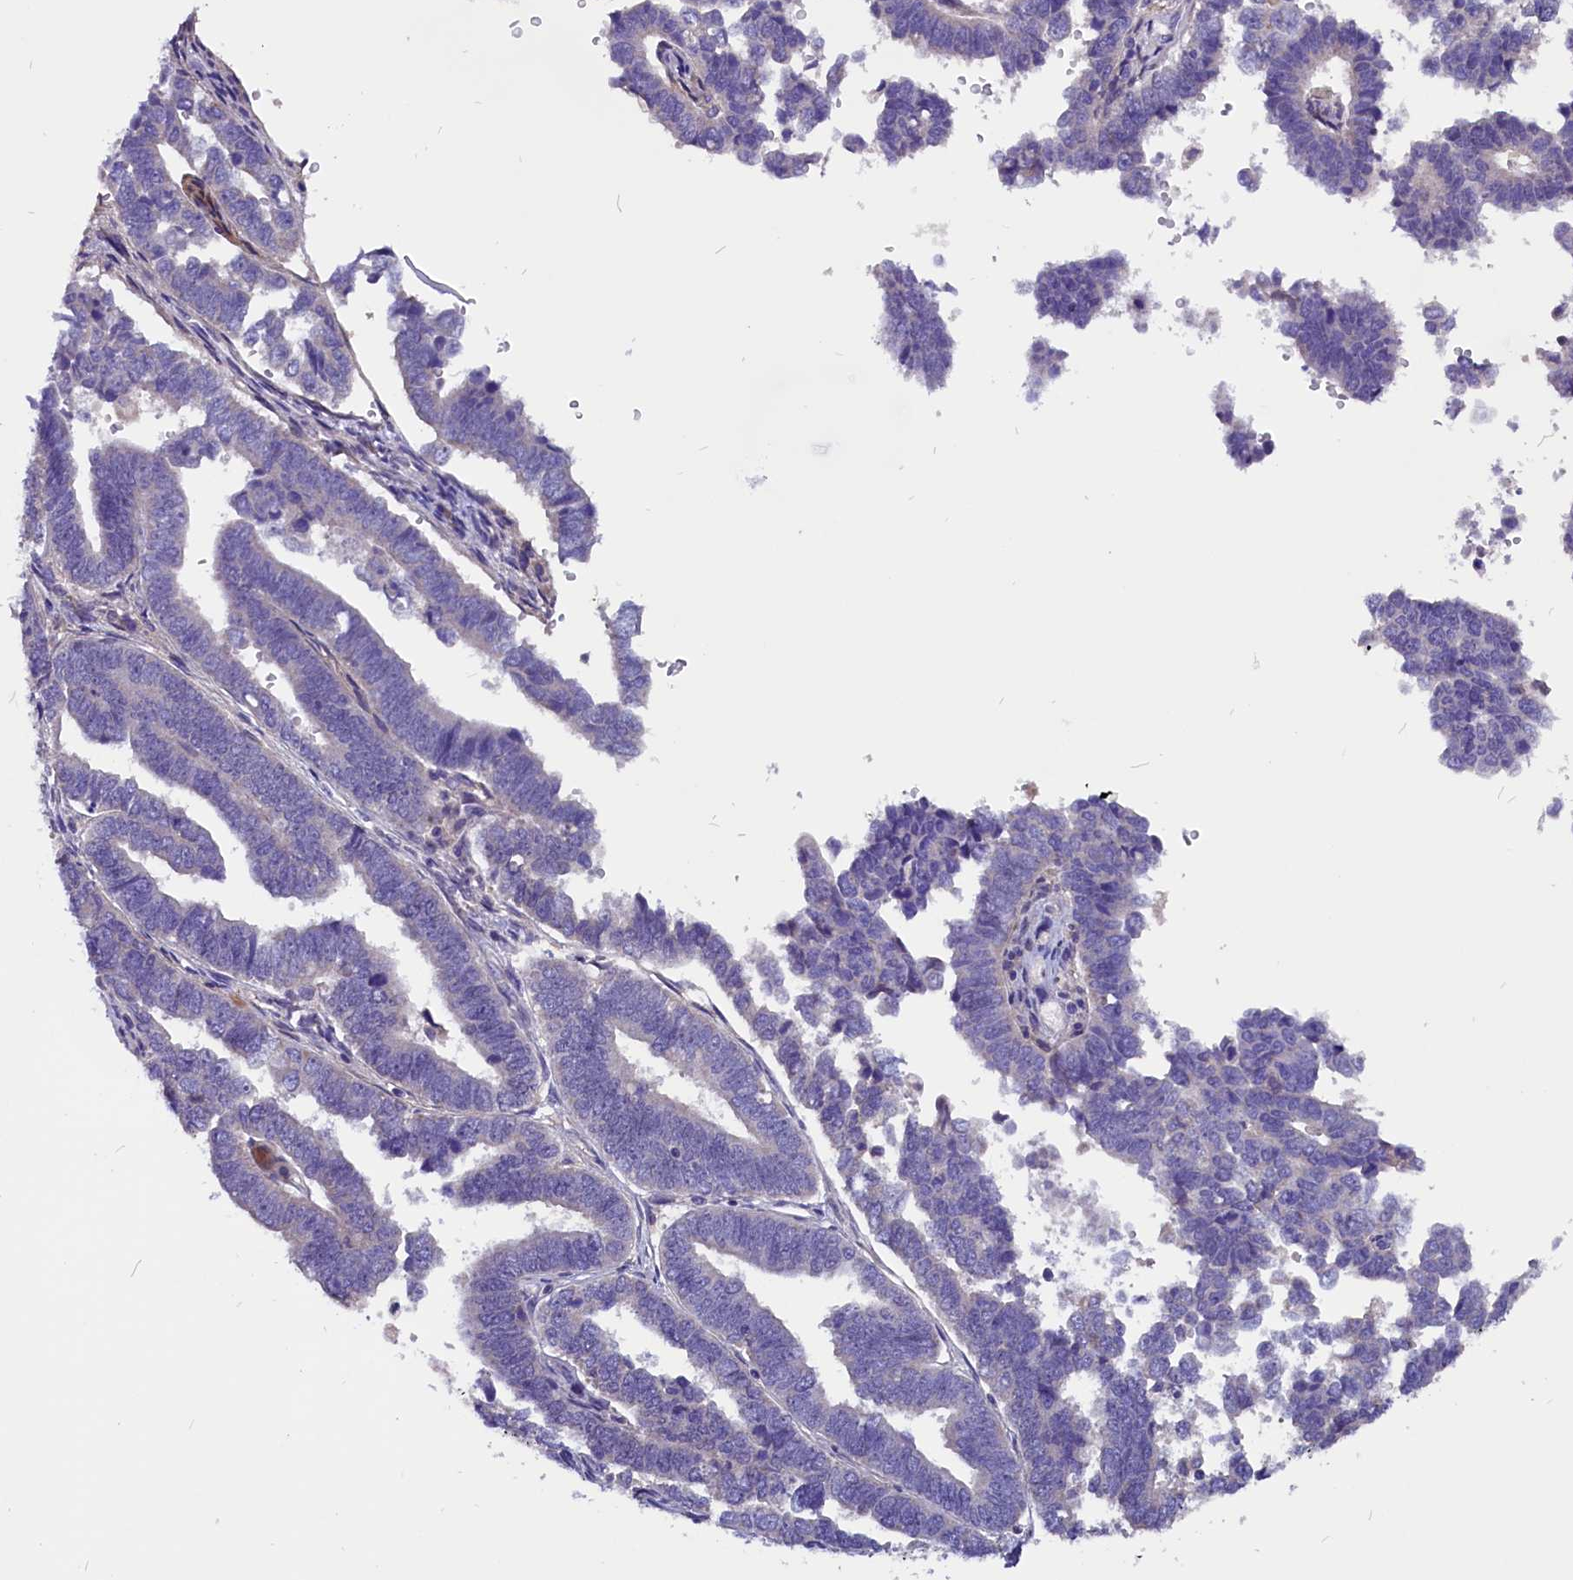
{"staining": {"intensity": "negative", "quantity": "none", "location": "none"}, "tissue": "endometrial cancer", "cell_type": "Tumor cells", "image_type": "cancer", "snomed": [{"axis": "morphology", "description": "Adenocarcinoma, NOS"}, {"axis": "topography", "description": "Endometrium"}], "caption": "Protein analysis of endometrial cancer (adenocarcinoma) exhibits no significant expression in tumor cells.", "gene": "CCBE1", "patient": {"sex": "female", "age": 75}}